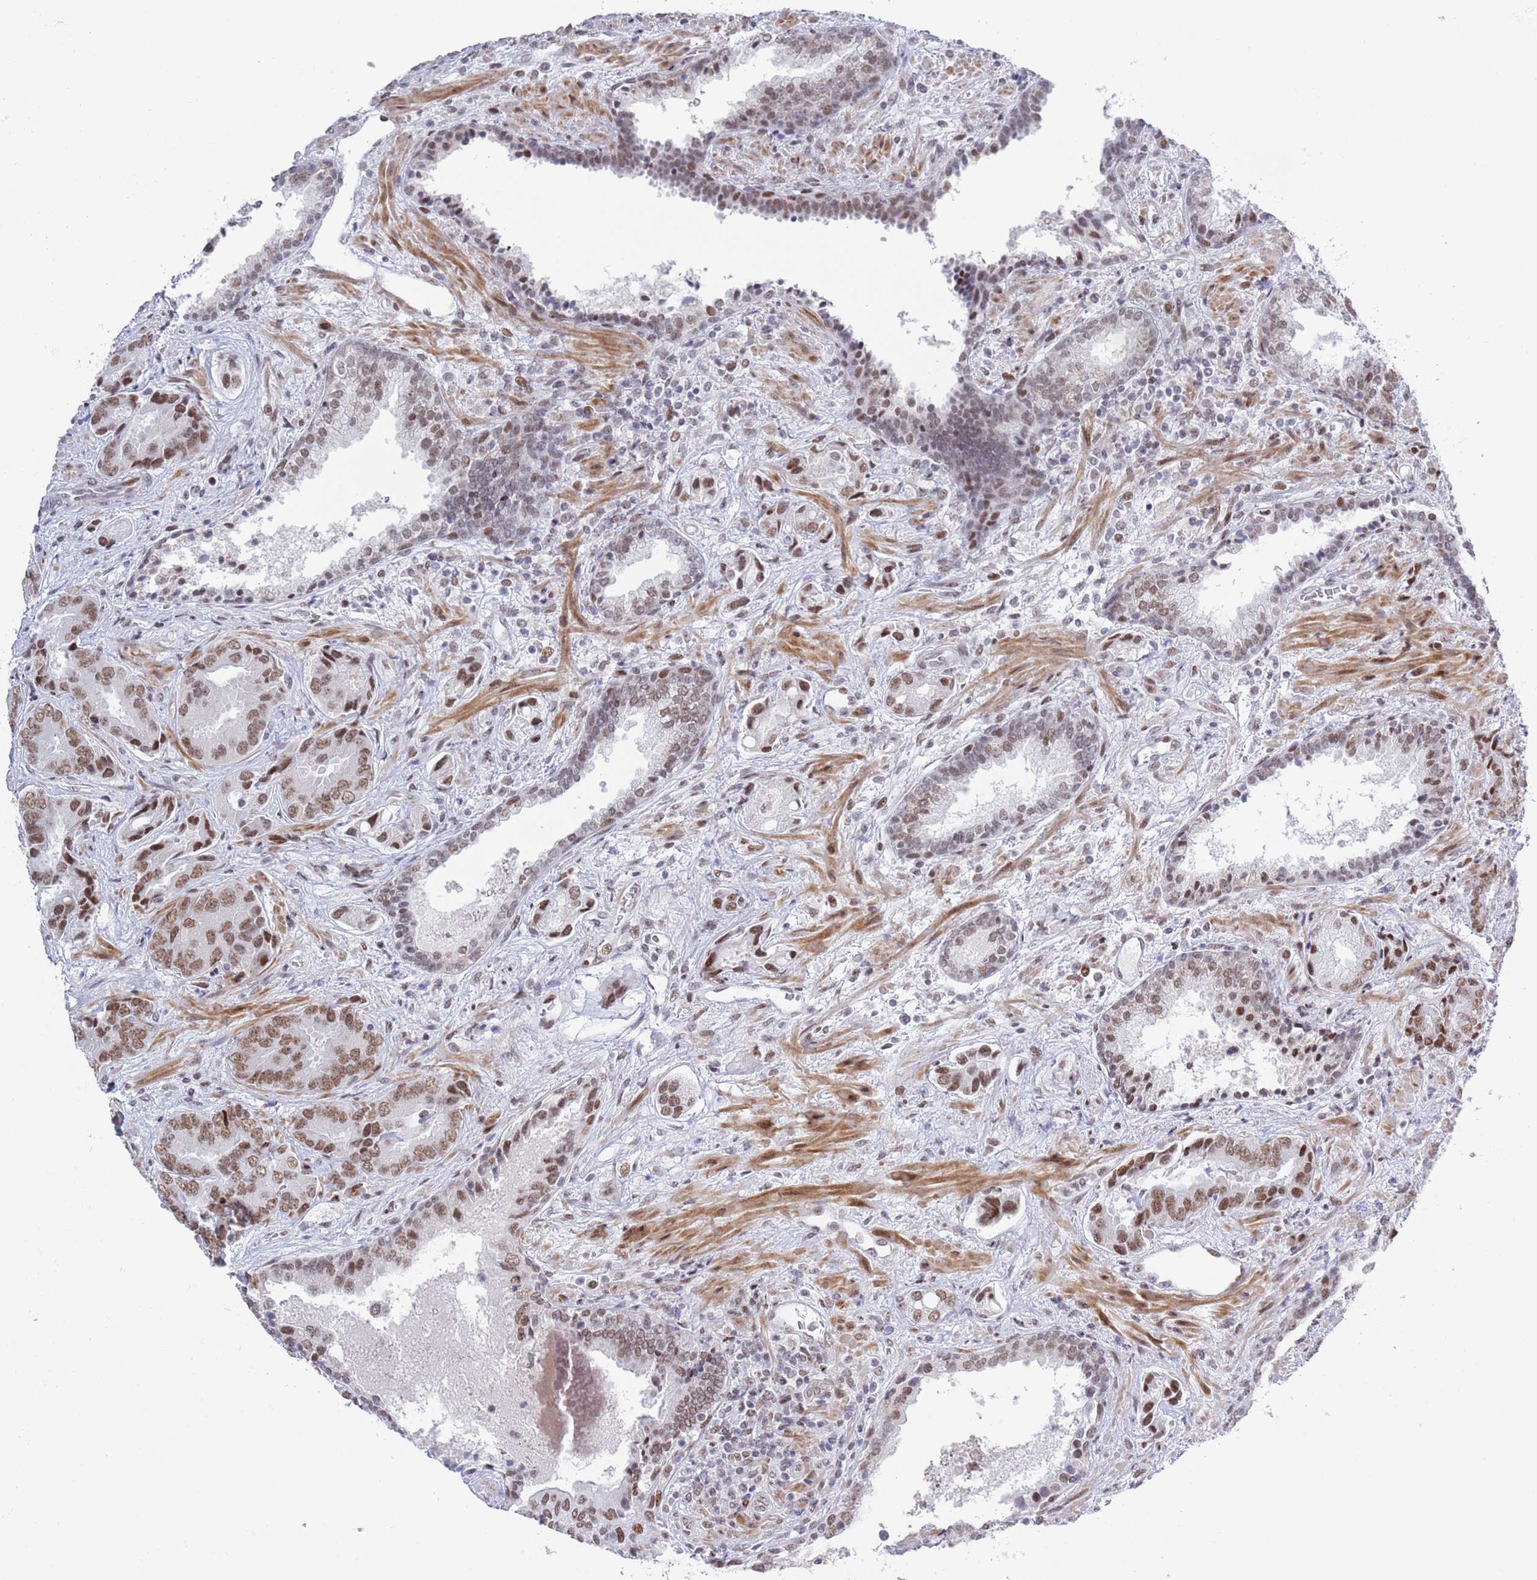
{"staining": {"intensity": "moderate", "quantity": ">75%", "location": "nuclear"}, "tissue": "prostate cancer", "cell_type": "Tumor cells", "image_type": "cancer", "snomed": [{"axis": "morphology", "description": "Adenocarcinoma, High grade"}, {"axis": "topography", "description": "Prostate"}], "caption": "Immunohistochemical staining of prostate cancer shows medium levels of moderate nuclear protein staining in approximately >75% of tumor cells.", "gene": "ZNF382", "patient": {"sex": "male", "age": 71}}